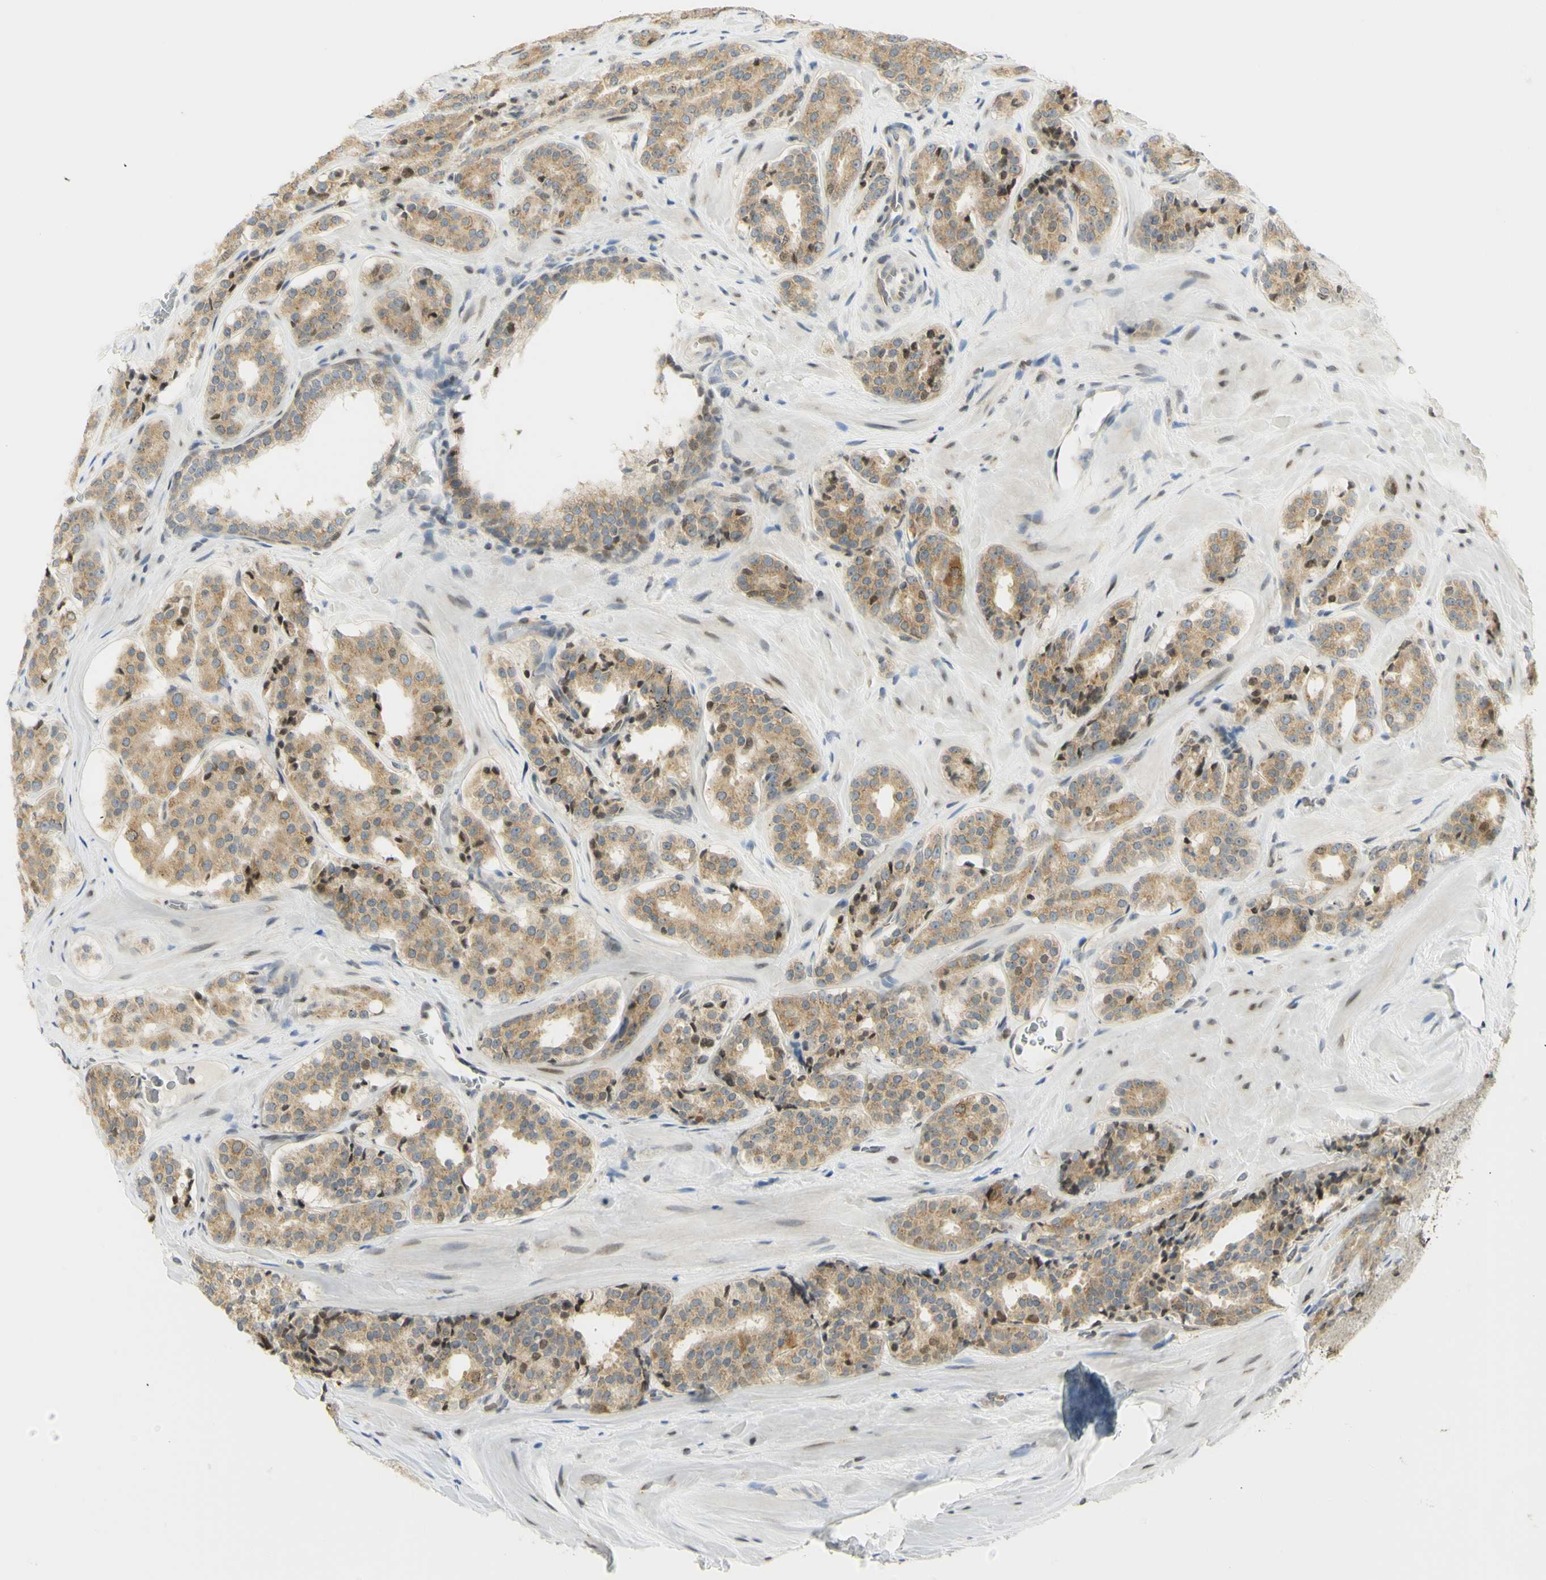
{"staining": {"intensity": "moderate", "quantity": ">75%", "location": "cytoplasmic/membranous,nuclear"}, "tissue": "prostate cancer", "cell_type": "Tumor cells", "image_type": "cancer", "snomed": [{"axis": "morphology", "description": "Adenocarcinoma, High grade"}, {"axis": "topography", "description": "Prostate"}], "caption": "This micrograph displays prostate cancer (adenocarcinoma (high-grade)) stained with immunohistochemistry to label a protein in brown. The cytoplasmic/membranous and nuclear of tumor cells show moderate positivity for the protein. Nuclei are counter-stained blue.", "gene": "KIF11", "patient": {"sex": "male", "age": 60}}